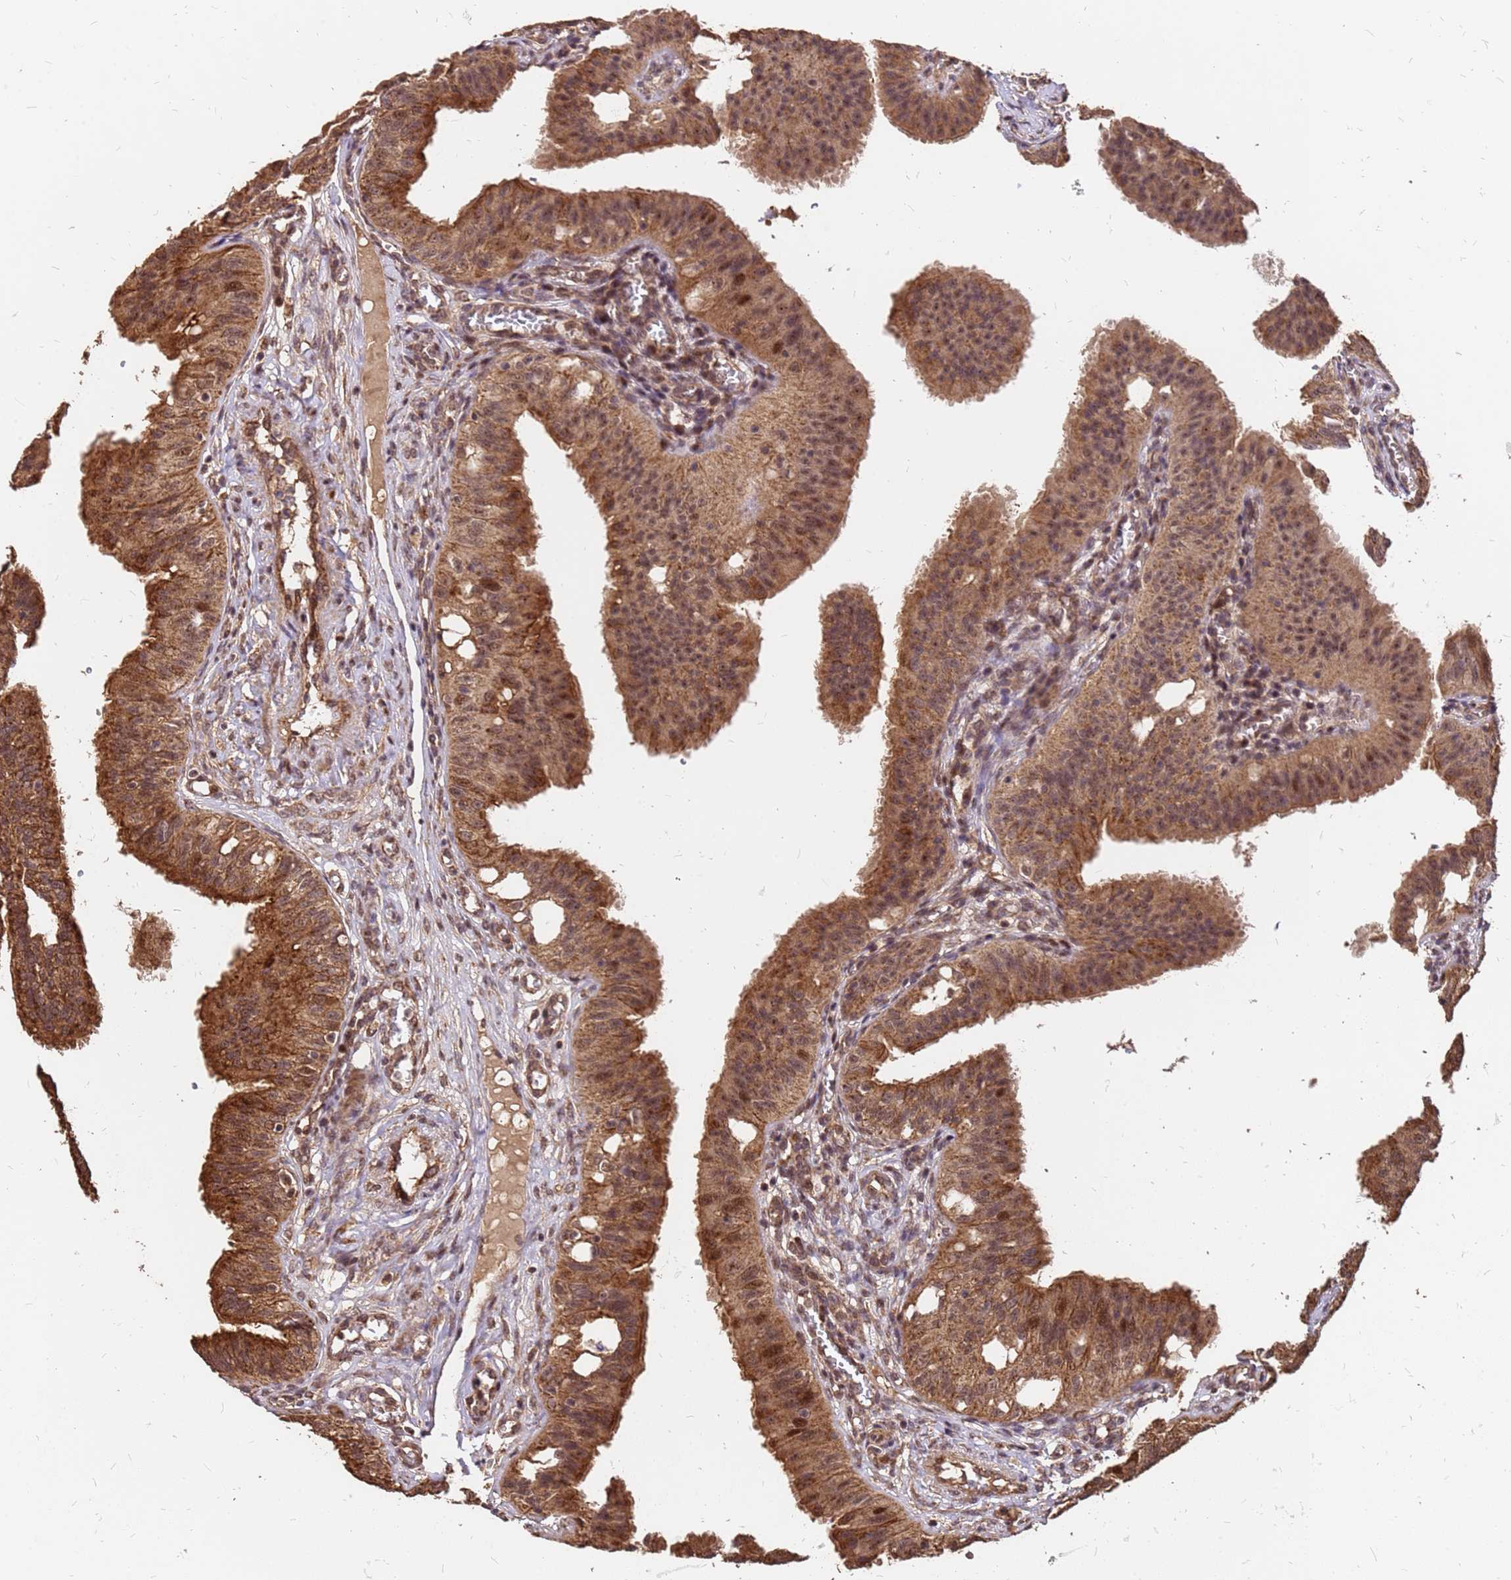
{"staining": {"intensity": "moderate", "quantity": ">75%", "location": "cytoplasmic/membranous,nuclear"}, "tissue": "fallopian tube", "cell_type": "Glandular cells", "image_type": "normal", "snomed": [{"axis": "morphology", "description": "Normal tissue, NOS"}, {"axis": "topography", "description": "Fallopian tube"}, {"axis": "topography", "description": "Ovary"}], "caption": "Fallopian tube stained for a protein (brown) displays moderate cytoplasmic/membranous,nuclear positive positivity in approximately >75% of glandular cells.", "gene": "GPATCH8", "patient": {"sex": "female", "age": 42}}